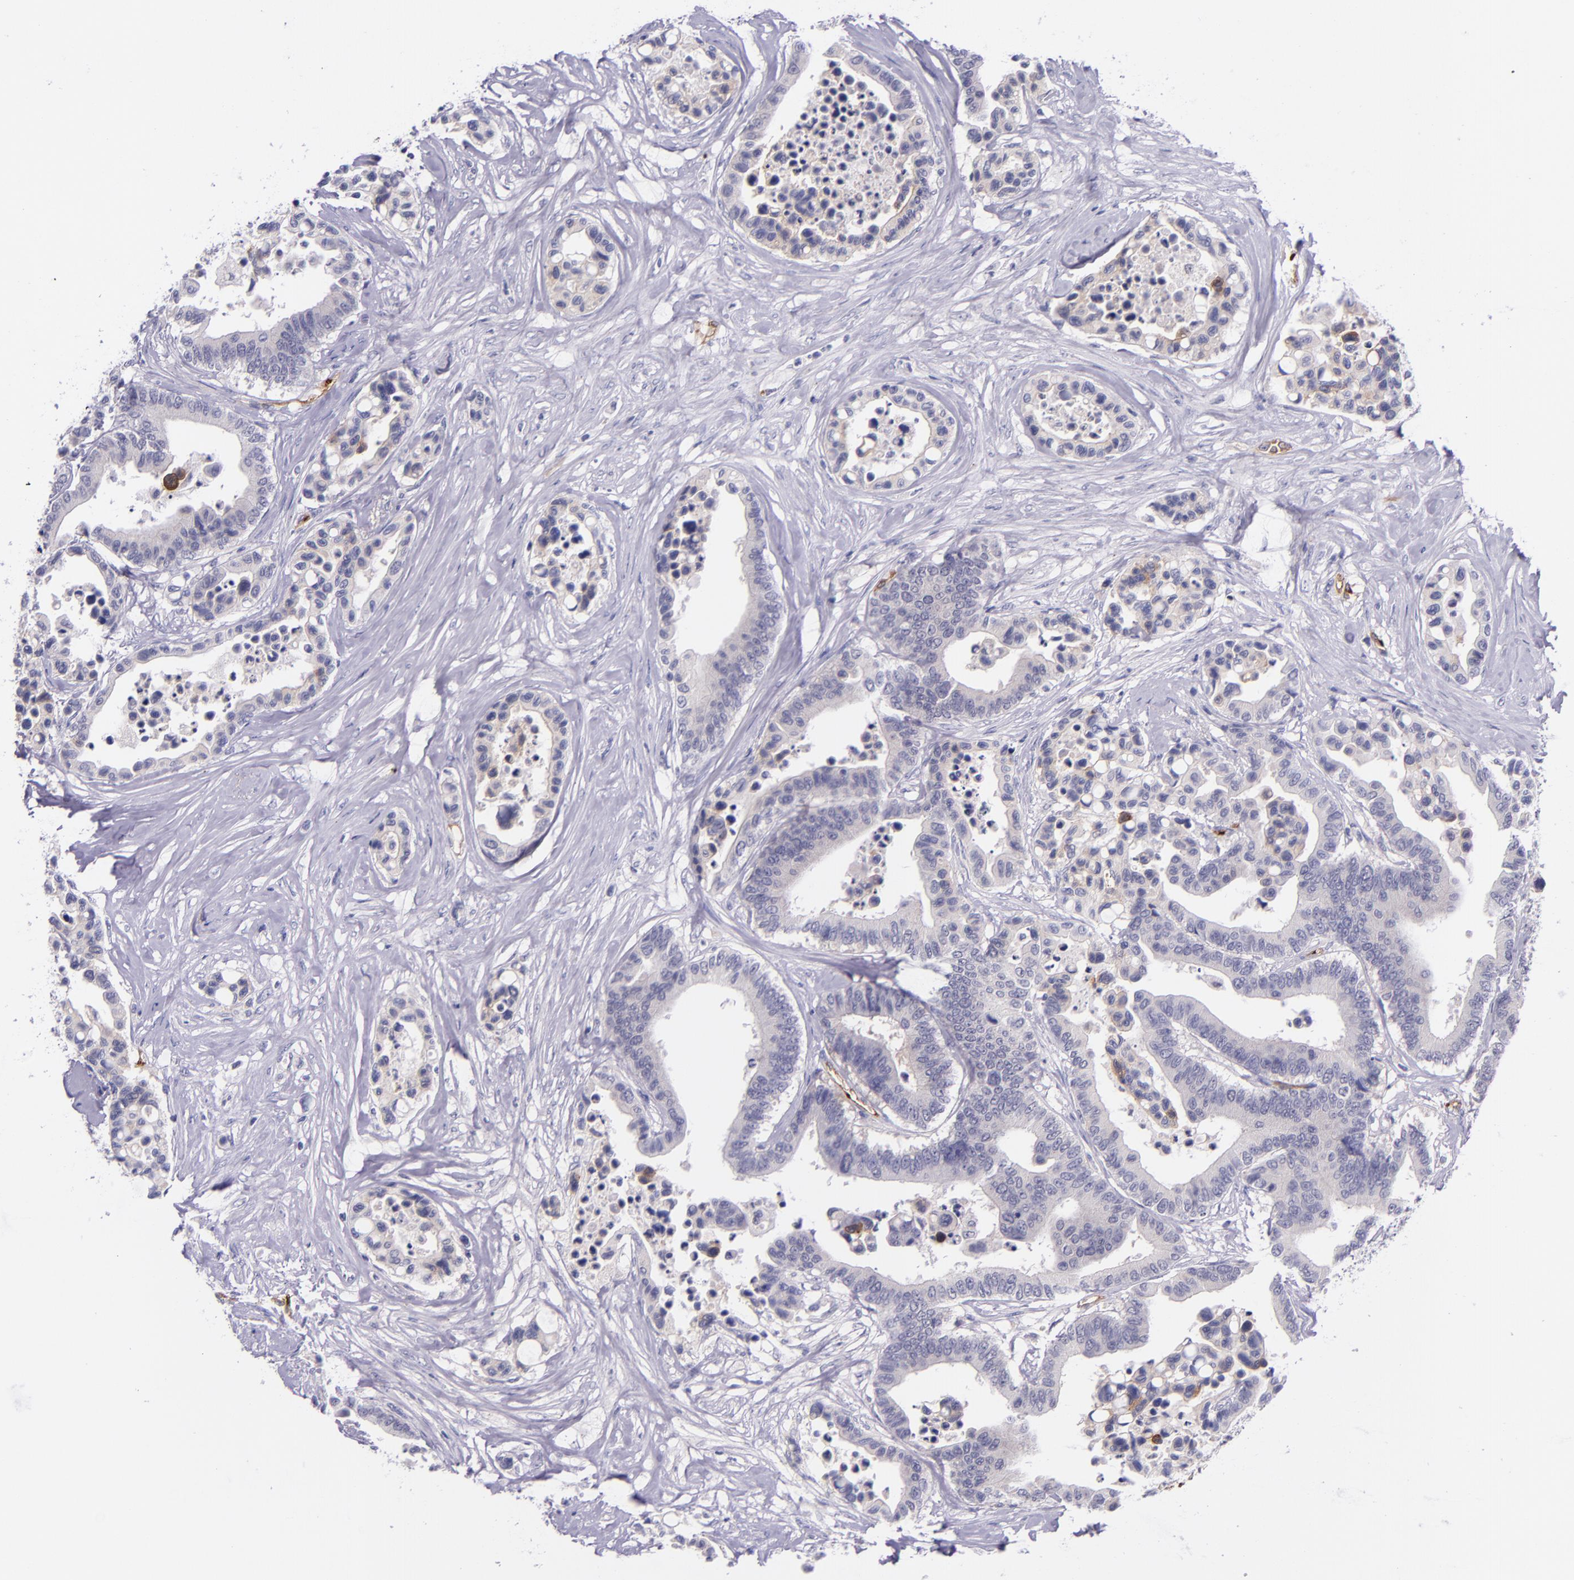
{"staining": {"intensity": "negative", "quantity": "none", "location": "none"}, "tissue": "colorectal cancer", "cell_type": "Tumor cells", "image_type": "cancer", "snomed": [{"axis": "morphology", "description": "Adenocarcinoma, NOS"}, {"axis": "topography", "description": "Colon"}], "caption": "This is a image of immunohistochemistry staining of colorectal cancer, which shows no staining in tumor cells. (Stains: DAB (3,3'-diaminobenzidine) immunohistochemistry with hematoxylin counter stain, Microscopy: brightfield microscopy at high magnification).", "gene": "NOS3", "patient": {"sex": "male", "age": 82}}